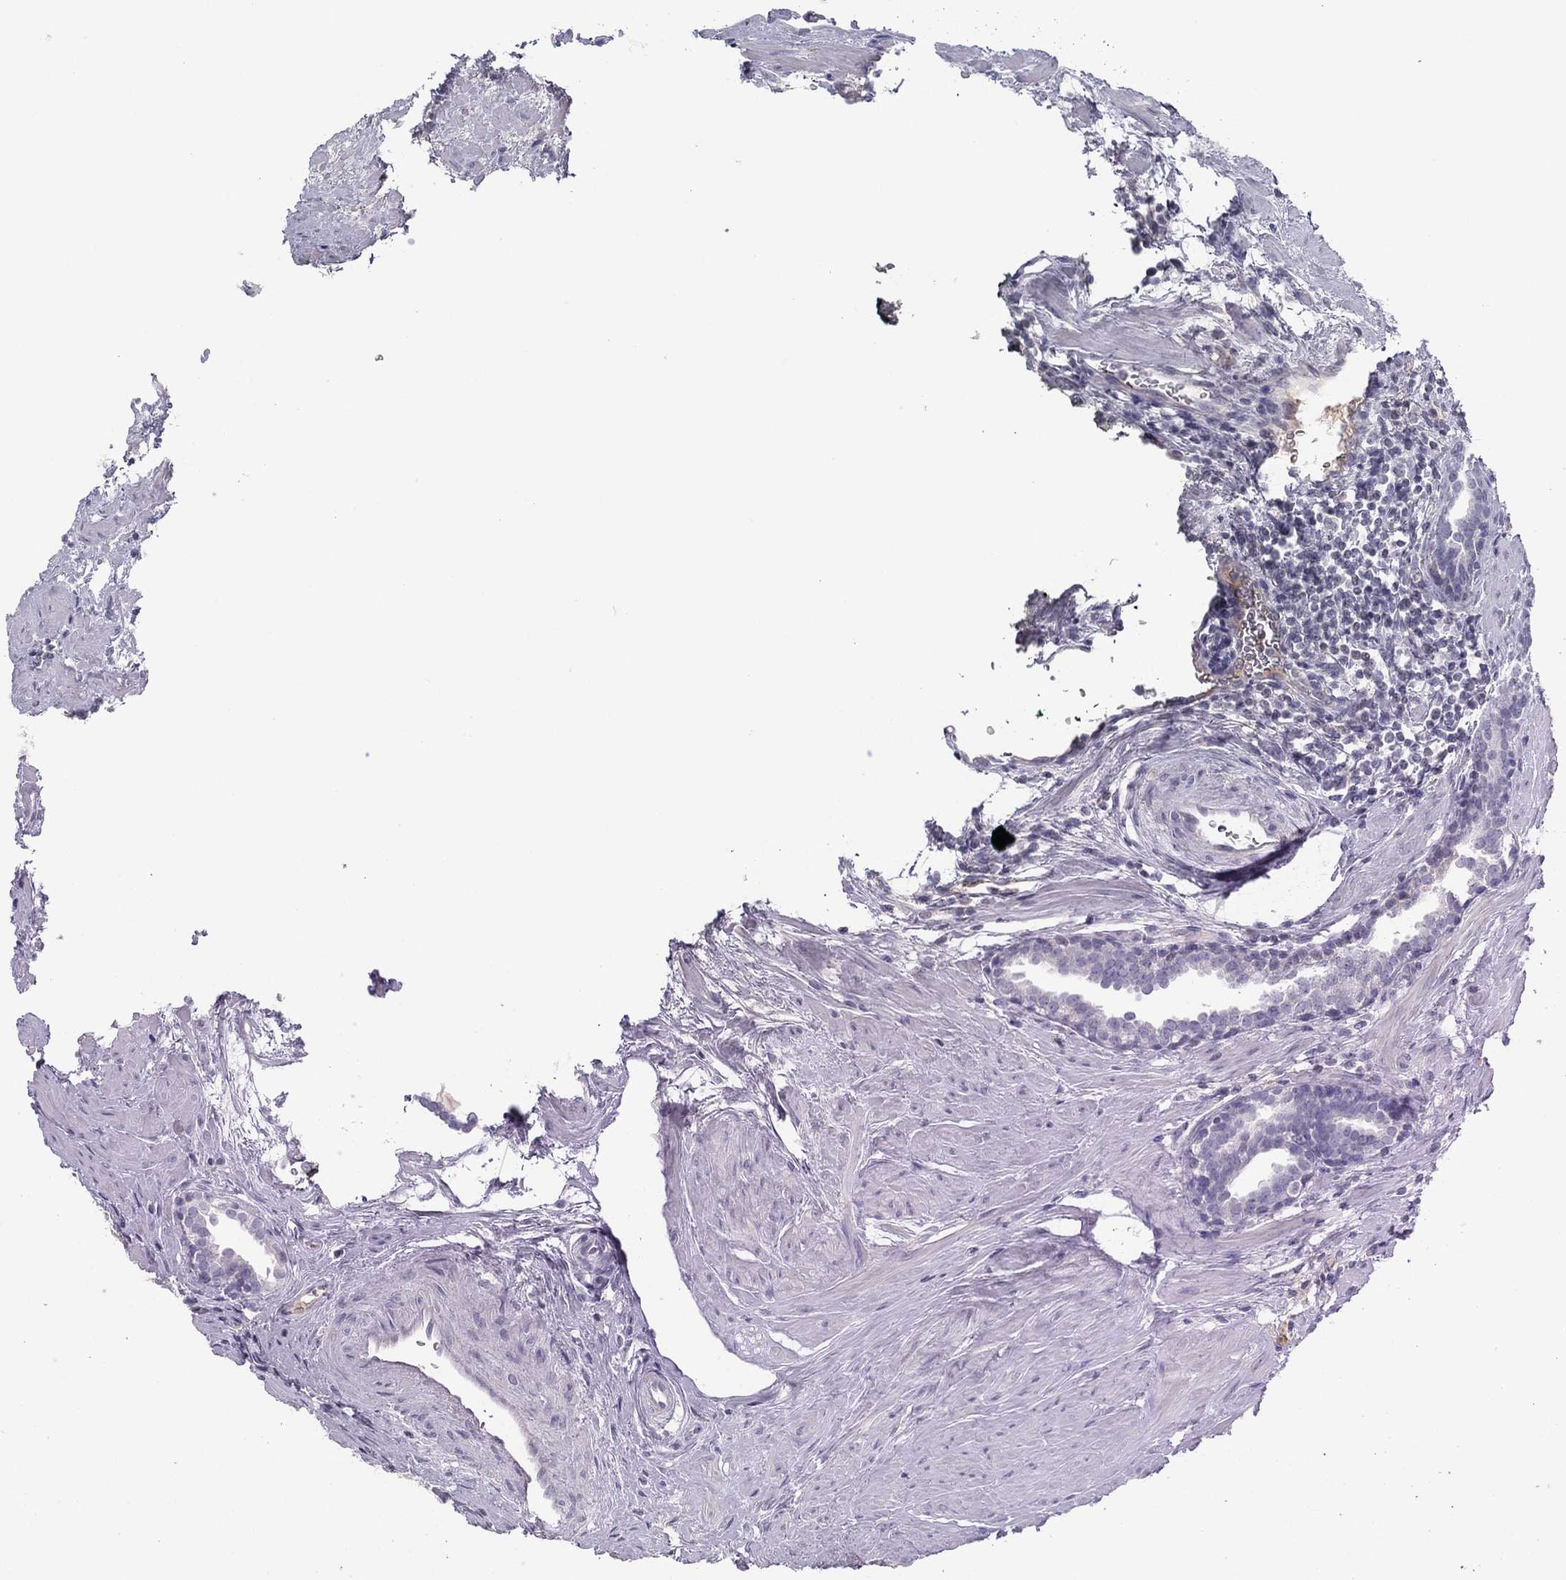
{"staining": {"intensity": "negative", "quantity": "none", "location": "none"}, "tissue": "prostate cancer", "cell_type": "Tumor cells", "image_type": "cancer", "snomed": [{"axis": "morphology", "description": "Adenocarcinoma, NOS"}, {"axis": "morphology", "description": "Adenocarcinoma, High grade"}, {"axis": "topography", "description": "Prostate"}], "caption": "Immunohistochemistry micrograph of neoplastic tissue: prostate cancer stained with DAB (3,3'-diaminobenzidine) displays no significant protein staining in tumor cells. (Immunohistochemistry (ihc), brightfield microscopy, high magnification).", "gene": "CPT1B", "patient": {"sex": "male", "age": 64}}